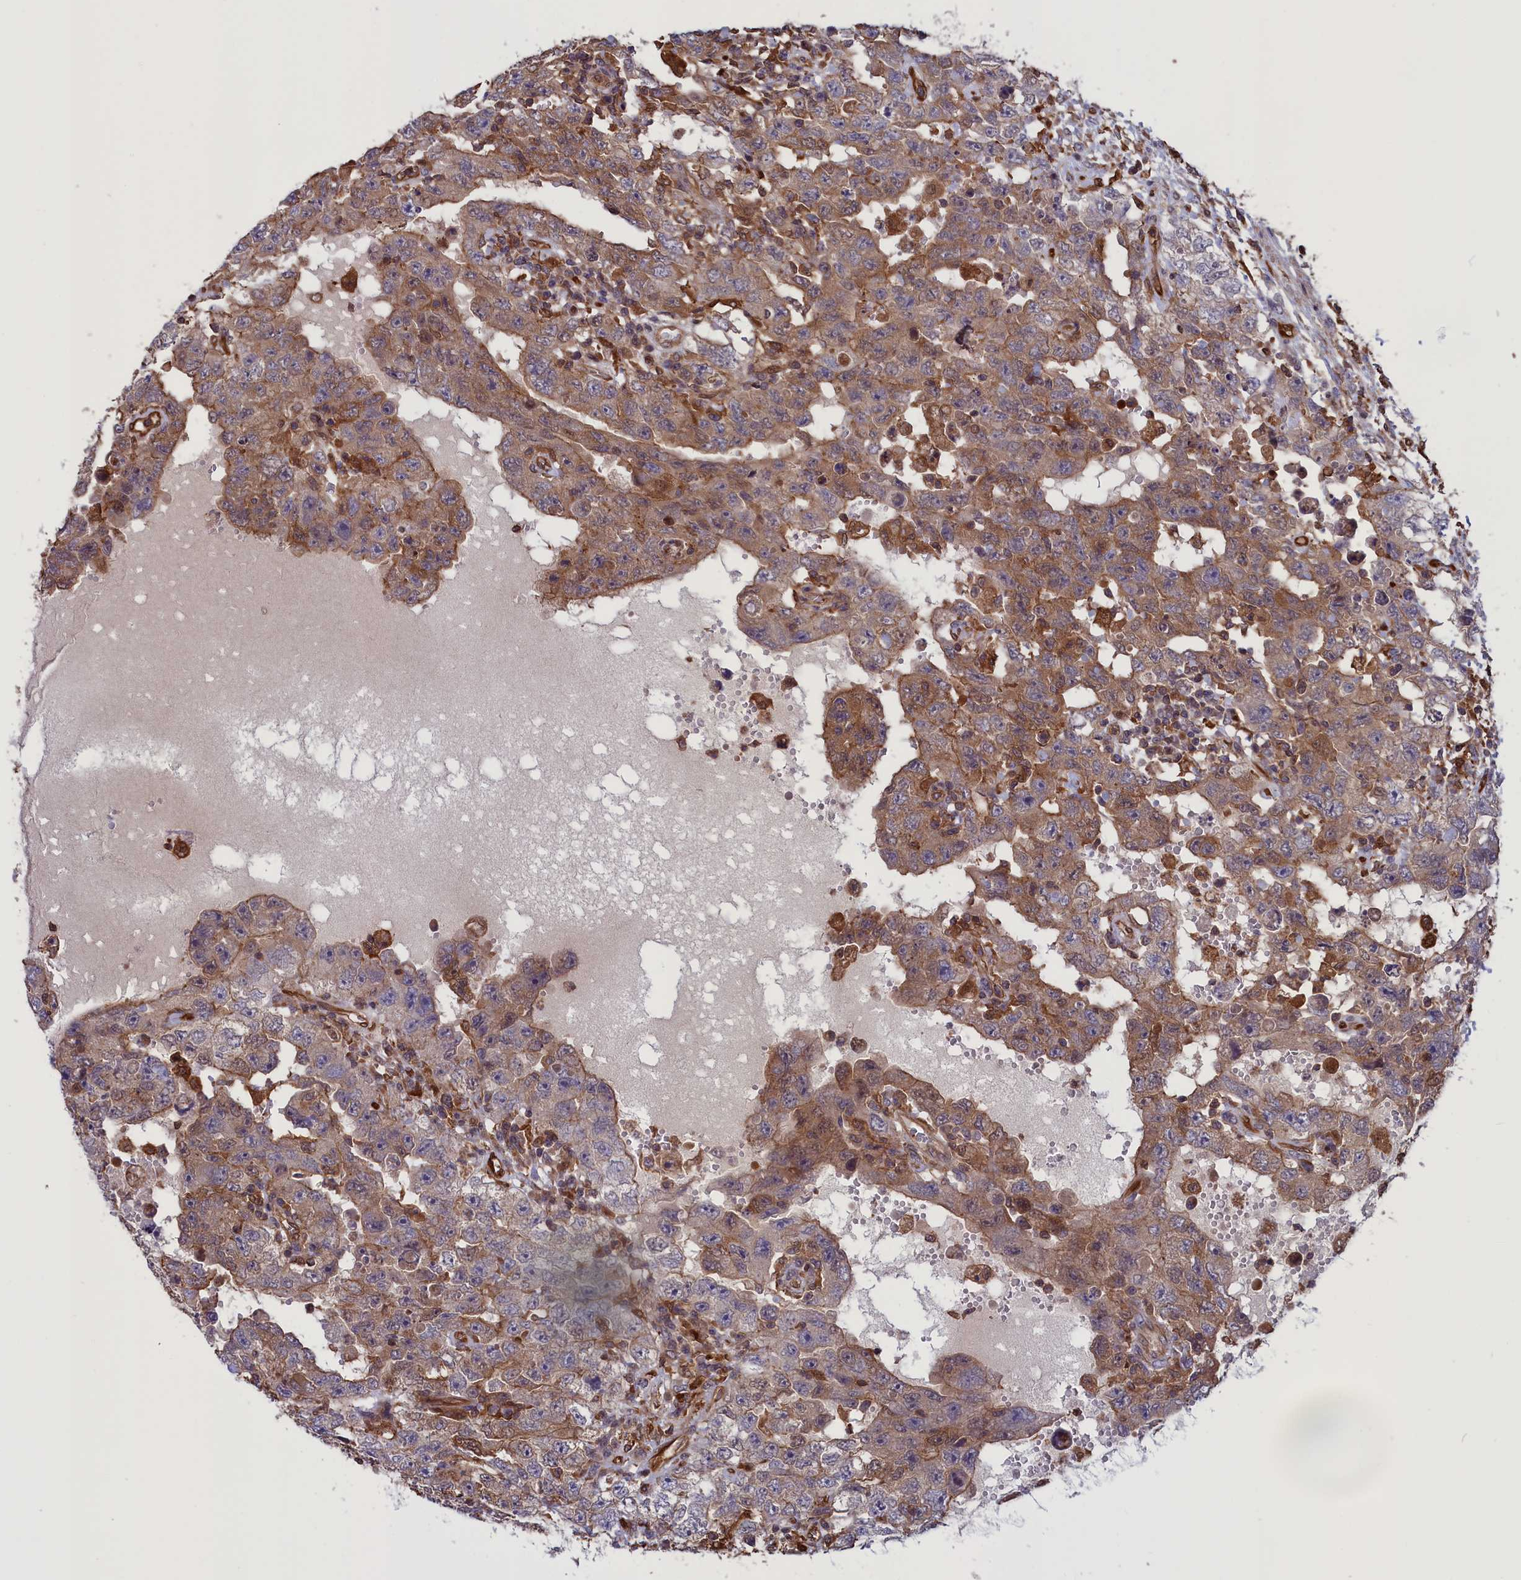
{"staining": {"intensity": "moderate", "quantity": ">75%", "location": "cytoplasmic/membranous"}, "tissue": "testis cancer", "cell_type": "Tumor cells", "image_type": "cancer", "snomed": [{"axis": "morphology", "description": "Carcinoma, Embryonal, NOS"}, {"axis": "topography", "description": "Testis"}], "caption": "Moderate cytoplasmic/membranous protein staining is appreciated in approximately >75% of tumor cells in testis cancer (embryonal carcinoma).", "gene": "ARHGAP18", "patient": {"sex": "male", "age": 26}}